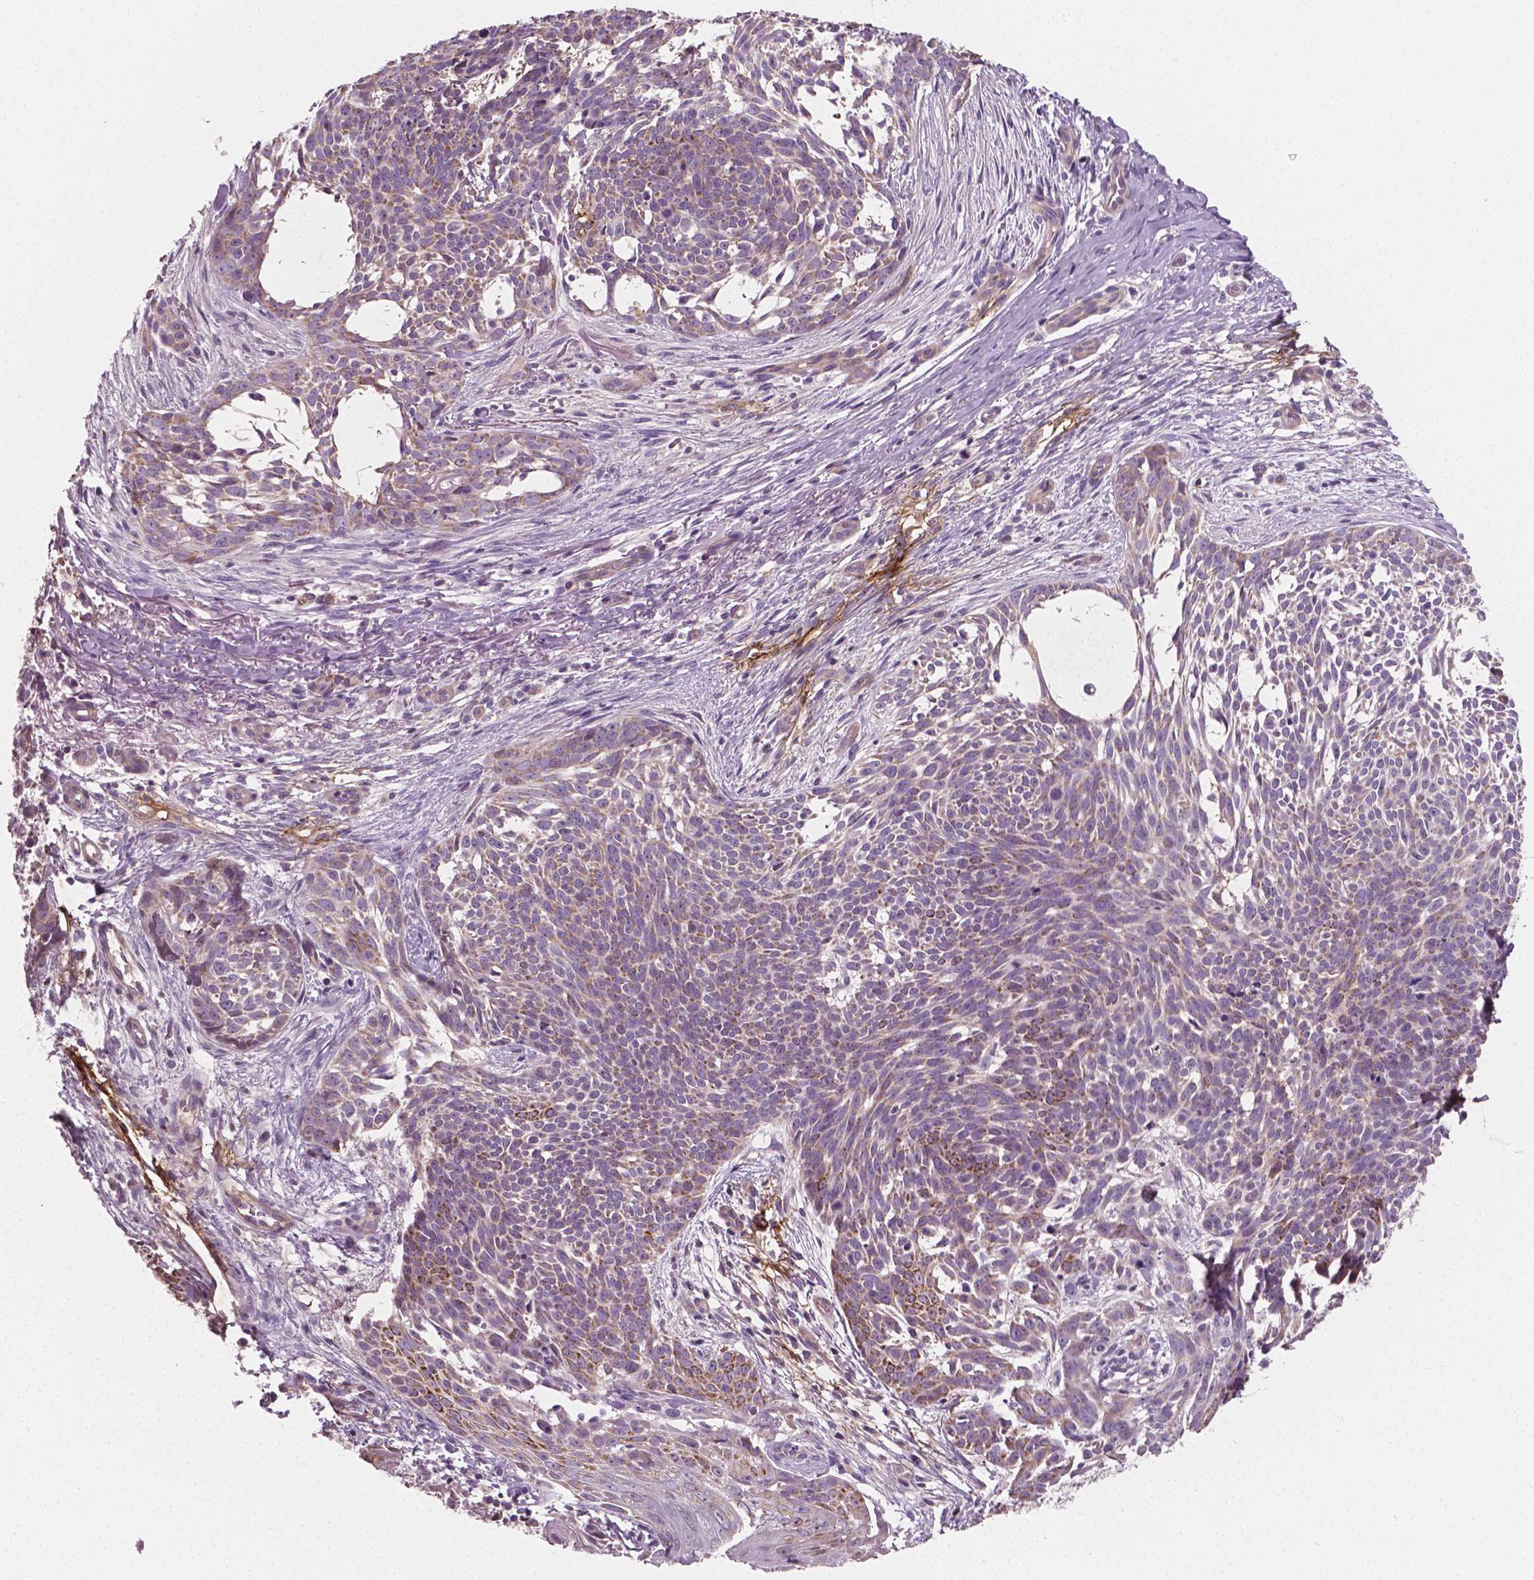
{"staining": {"intensity": "moderate", "quantity": "<25%", "location": "cytoplasmic/membranous"}, "tissue": "skin cancer", "cell_type": "Tumor cells", "image_type": "cancer", "snomed": [{"axis": "morphology", "description": "Basal cell carcinoma"}, {"axis": "topography", "description": "Skin"}], "caption": "Immunohistochemistry (IHC) image of basal cell carcinoma (skin) stained for a protein (brown), which shows low levels of moderate cytoplasmic/membranous staining in about <25% of tumor cells.", "gene": "PTX3", "patient": {"sex": "male", "age": 88}}